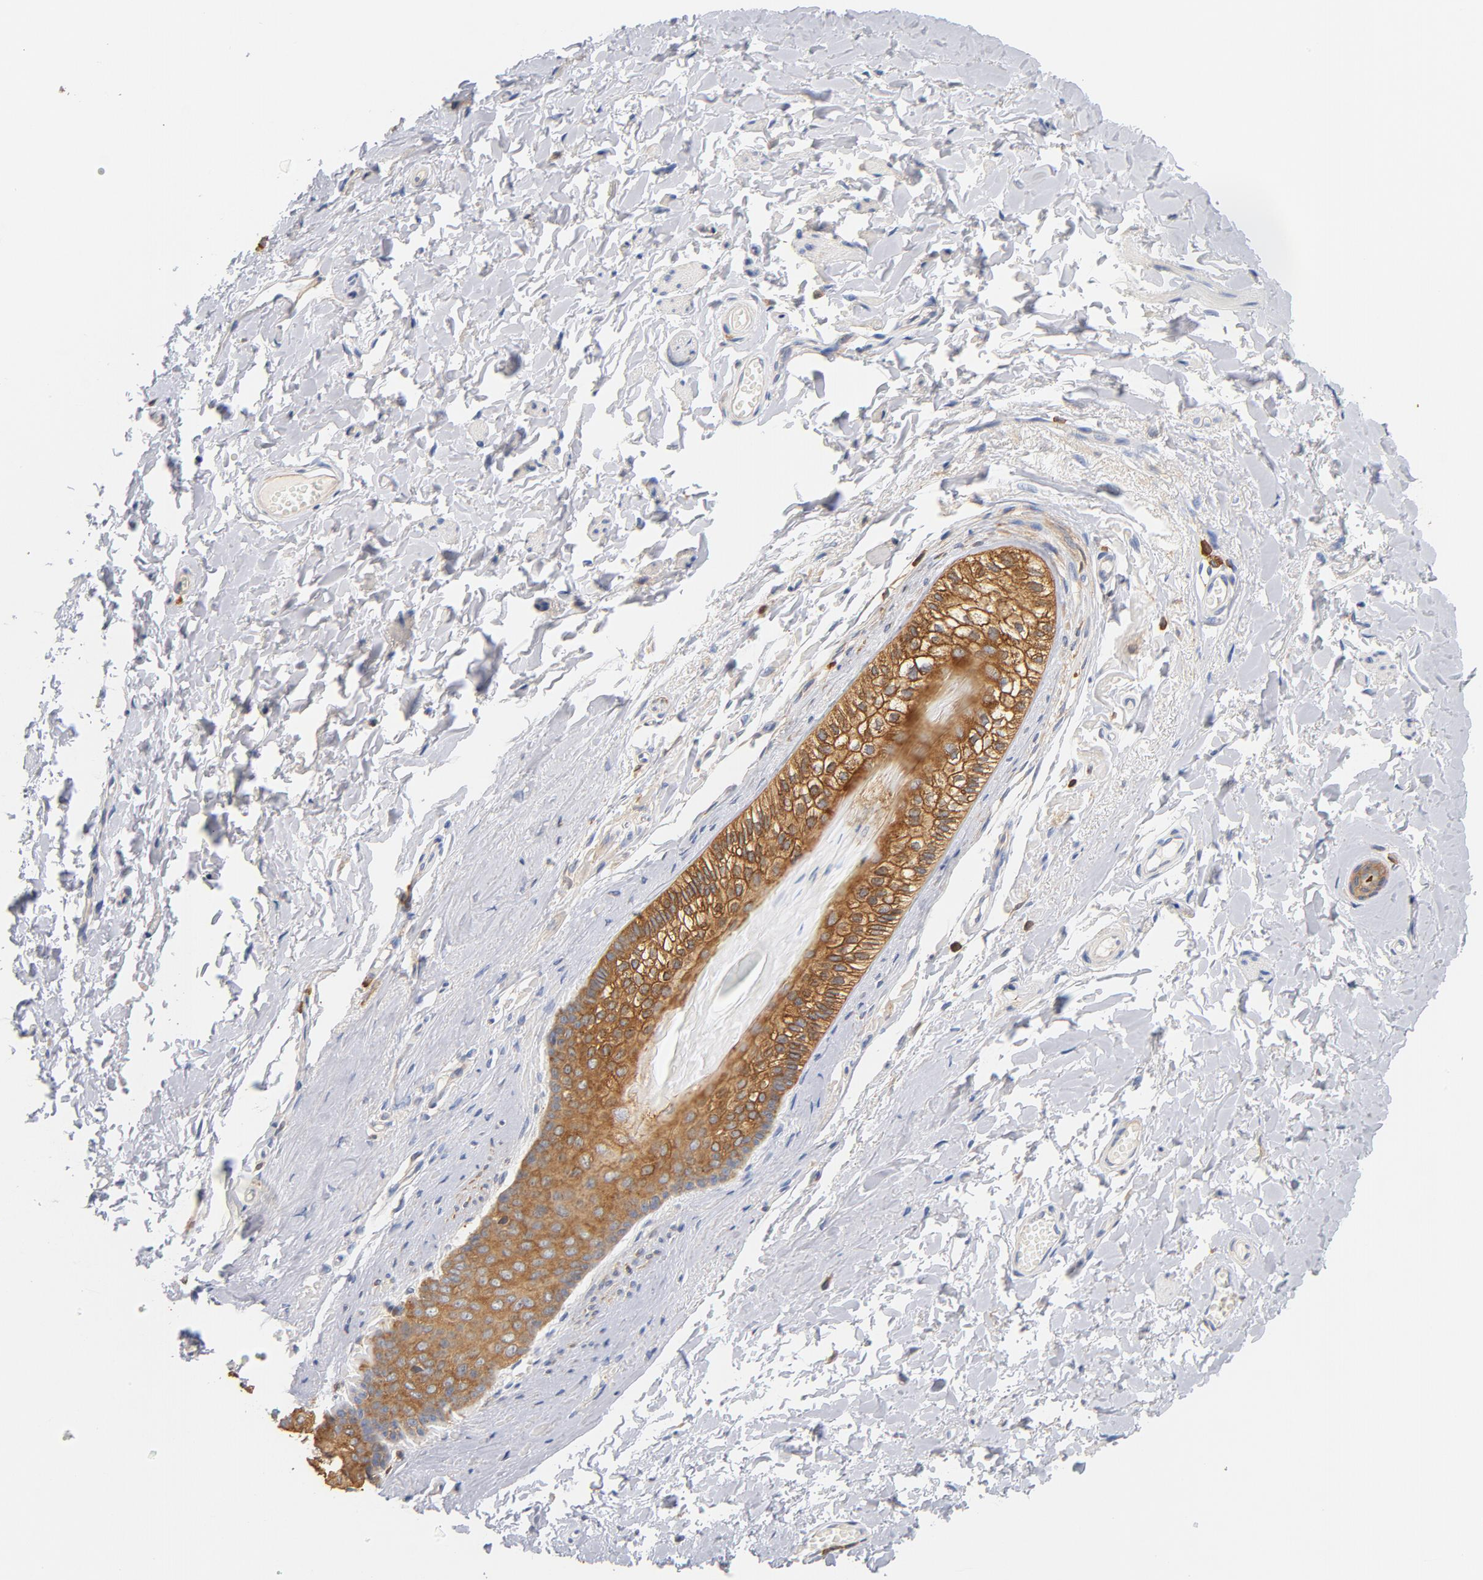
{"staining": {"intensity": "moderate", "quantity": ">75%", "location": "cytoplasmic/membranous"}, "tissue": "skin", "cell_type": "Epidermal cells", "image_type": "normal", "snomed": [{"axis": "morphology", "description": "Normal tissue, NOS"}, {"axis": "morphology", "description": "Inflammation, NOS"}, {"axis": "topography", "description": "Vulva"}], "caption": "This is an image of IHC staining of benign skin, which shows moderate expression in the cytoplasmic/membranous of epidermal cells.", "gene": "EZR", "patient": {"sex": "female", "age": 84}}